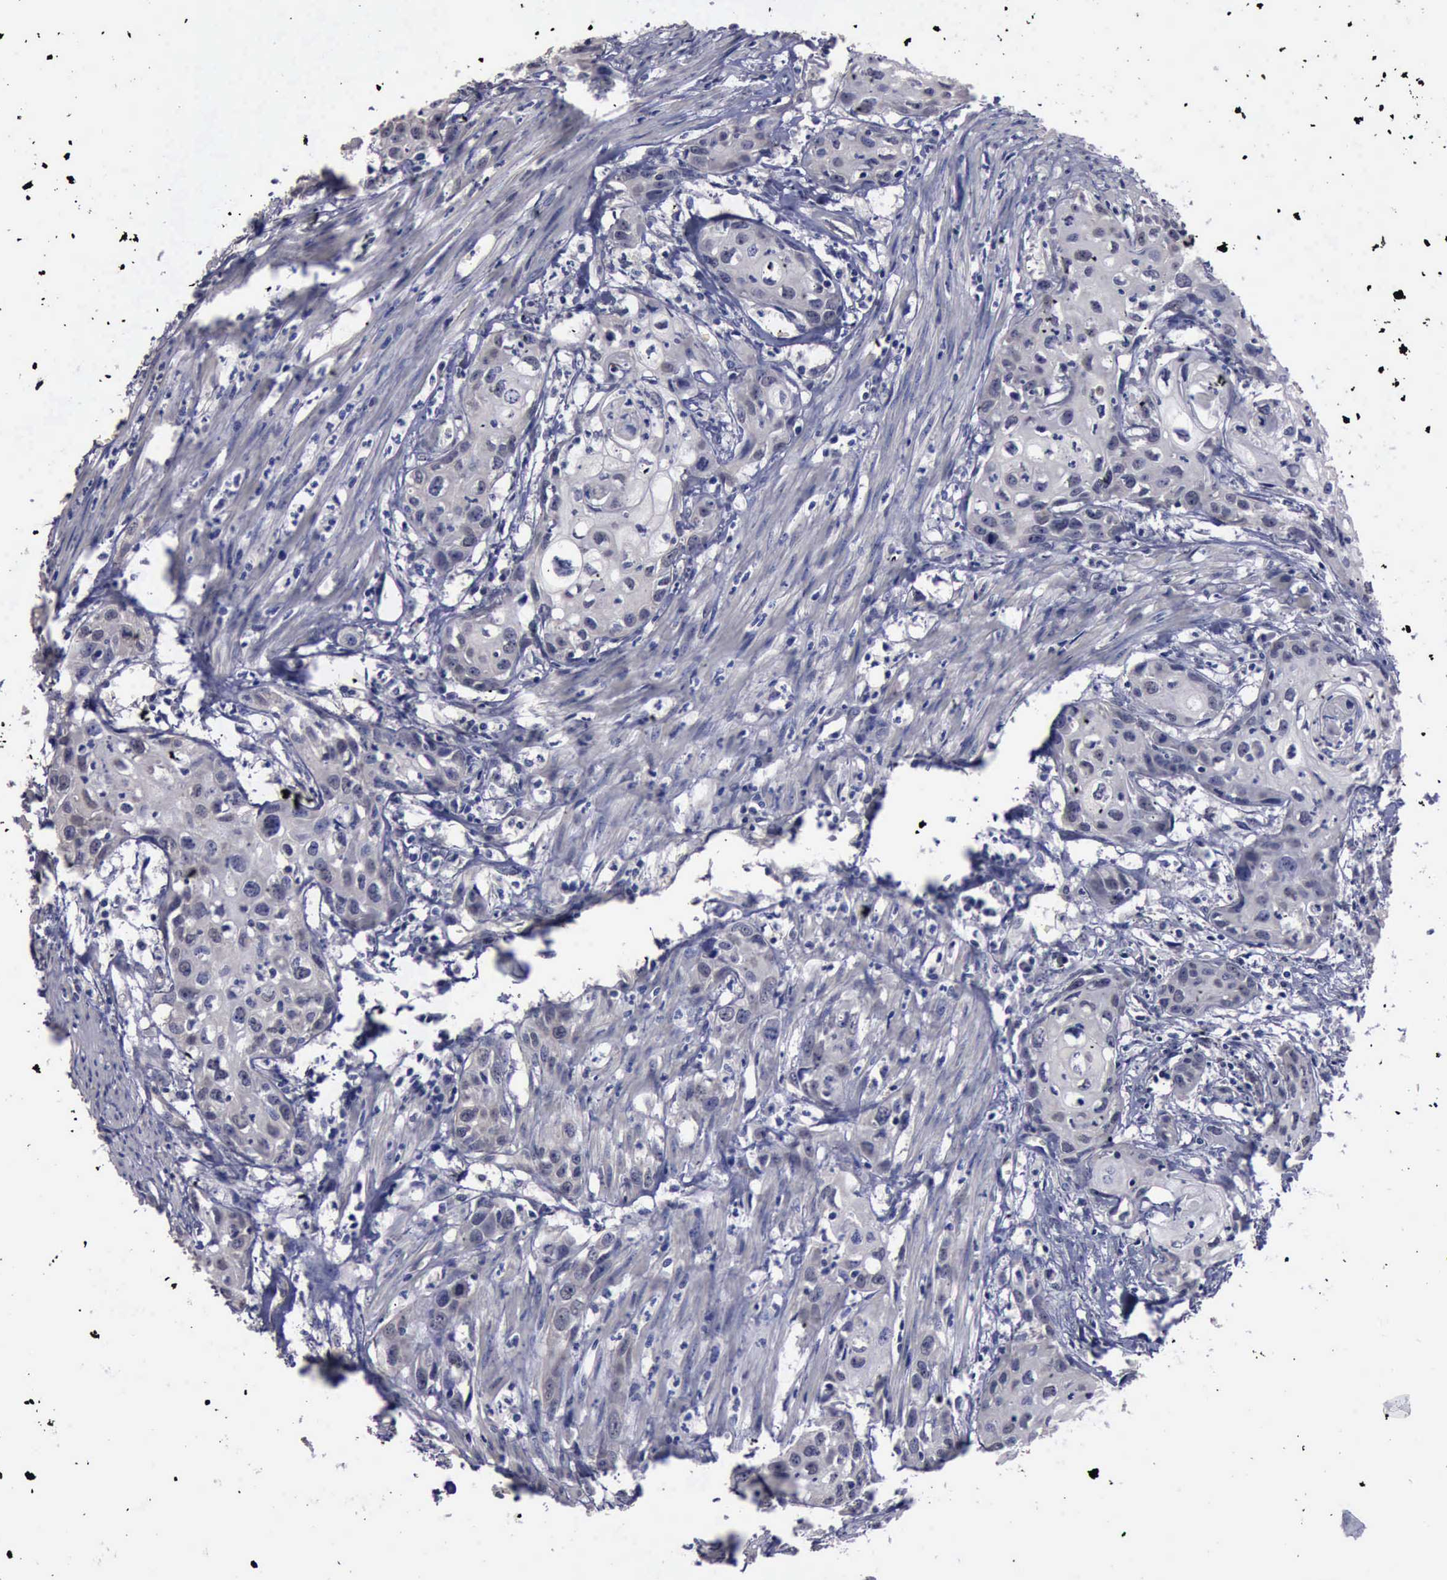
{"staining": {"intensity": "negative", "quantity": "none", "location": "none"}, "tissue": "urothelial cancer", "cell_type": "Tumor cells", "image_type": "cancer", "snomed": [{"axis": "morphology", "description": "Urothelial carcinoma, High grade"}, {"axis": "topography", "description": "Urinary bladder"}], "caption": "This is a photomicrograph of IHC staining of high-grade urothelial carcinoma, which shows no staining in tumor cells.", "gene": "CRKL", "patient": {"sex": "male", "age": 54}}